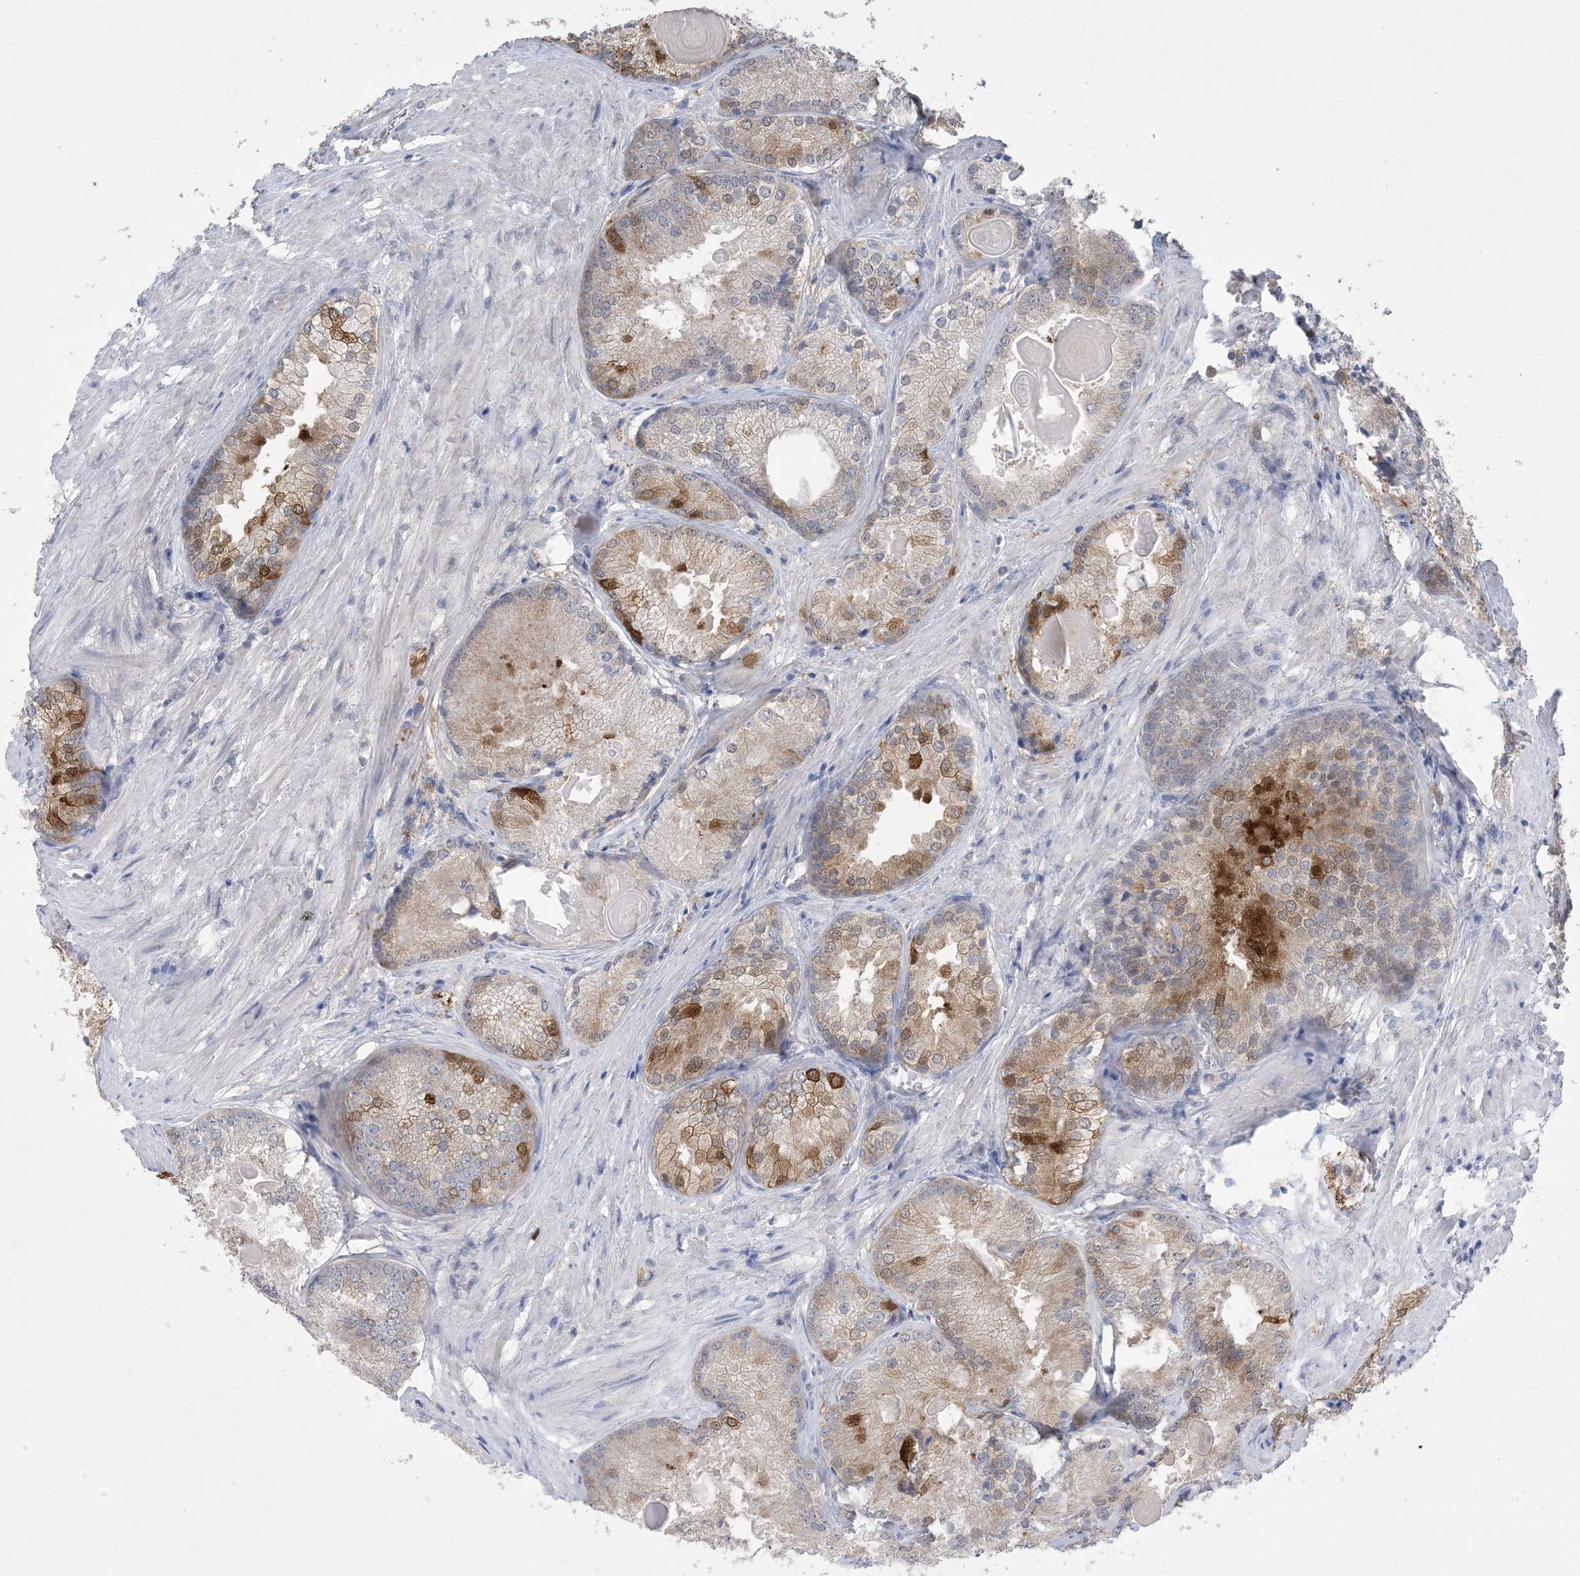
{"staining": {"intensity": "moderate", "quantity": "<25%", "location": "cytoplasmic/membranous"}, "tissue": "prostate cancer", "cell_type": "Tumor cells", "image_type": "cancer", "snomed": [{"axis": "morphology", "description": "Adenocarcinoma, High grade"}, {"axis": "topography", "description": "Prostate"}], "caption": "IHC (DAB (3,3'-diaminobenzidine)) staining of adenocarcinoma (high-grade) (prostate) demonstrates moderate cytoplasmic/membranous protein positivity in approximately <25% of tumor cells.", "gene": "HMGCS1", "patient": {"sex": "male", "age": 66}}